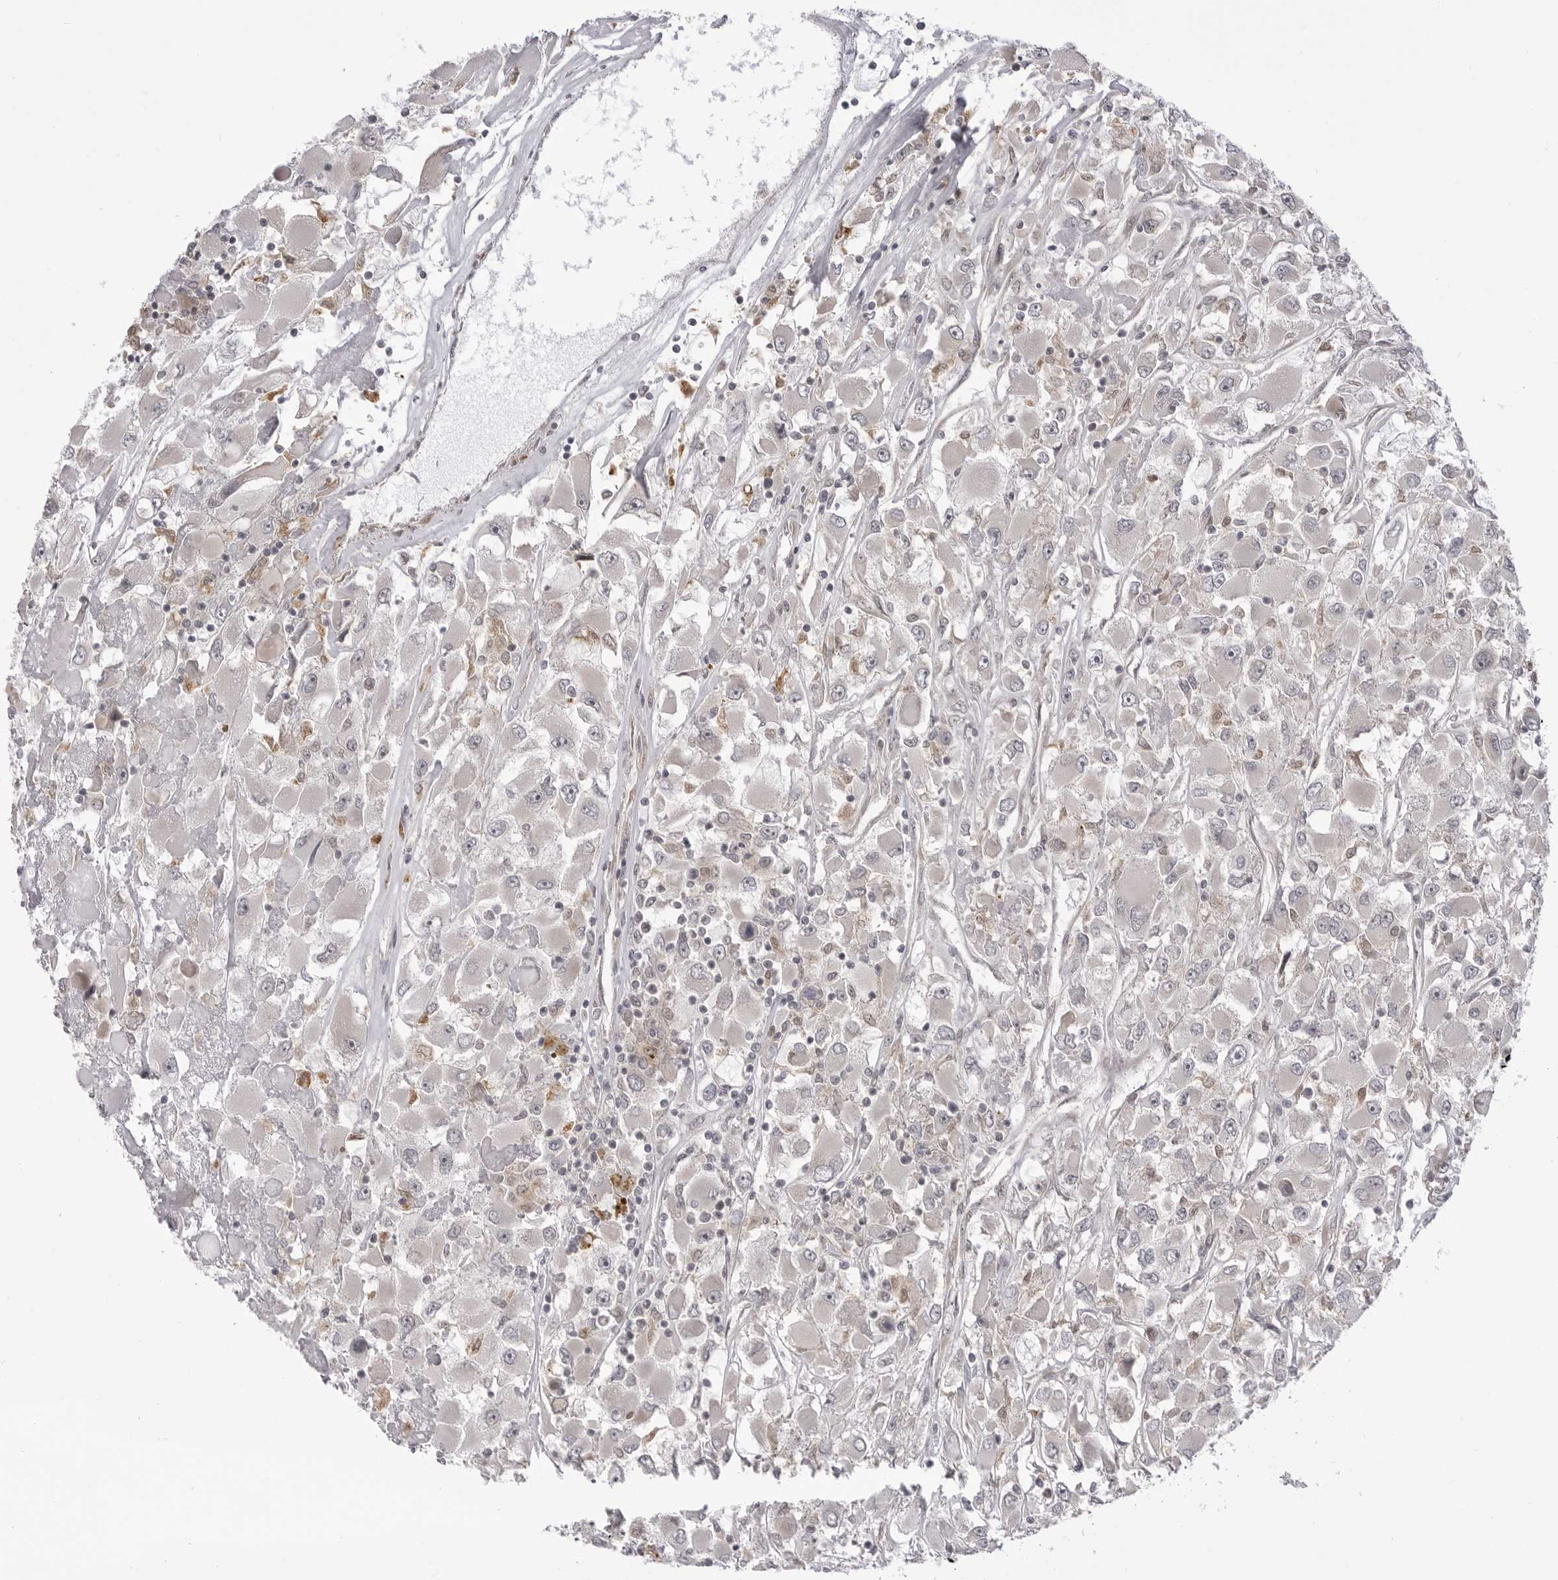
{"staining": {"intensity": "negative", "quantity": "none", "location": "none"}, "tissue": "renal cancer", "cell_type": "Tumor cells", "image_type": "cancer", "snomed": [{"axis": "morphology", "description": "Adenocarcinoma, NOS"}, {"axis": "topography", "description": "Kidney"}], "caption": "Immunohistochemistry (IHC) image of neoplastic tissue: human renal adenocarcinoma stained with DAB (3,3'-diaminobenzidine) displays no significant protein expression in tumor cells.", "gene": "PTK2B", "patient": {"sex": "female", "age": 52}}